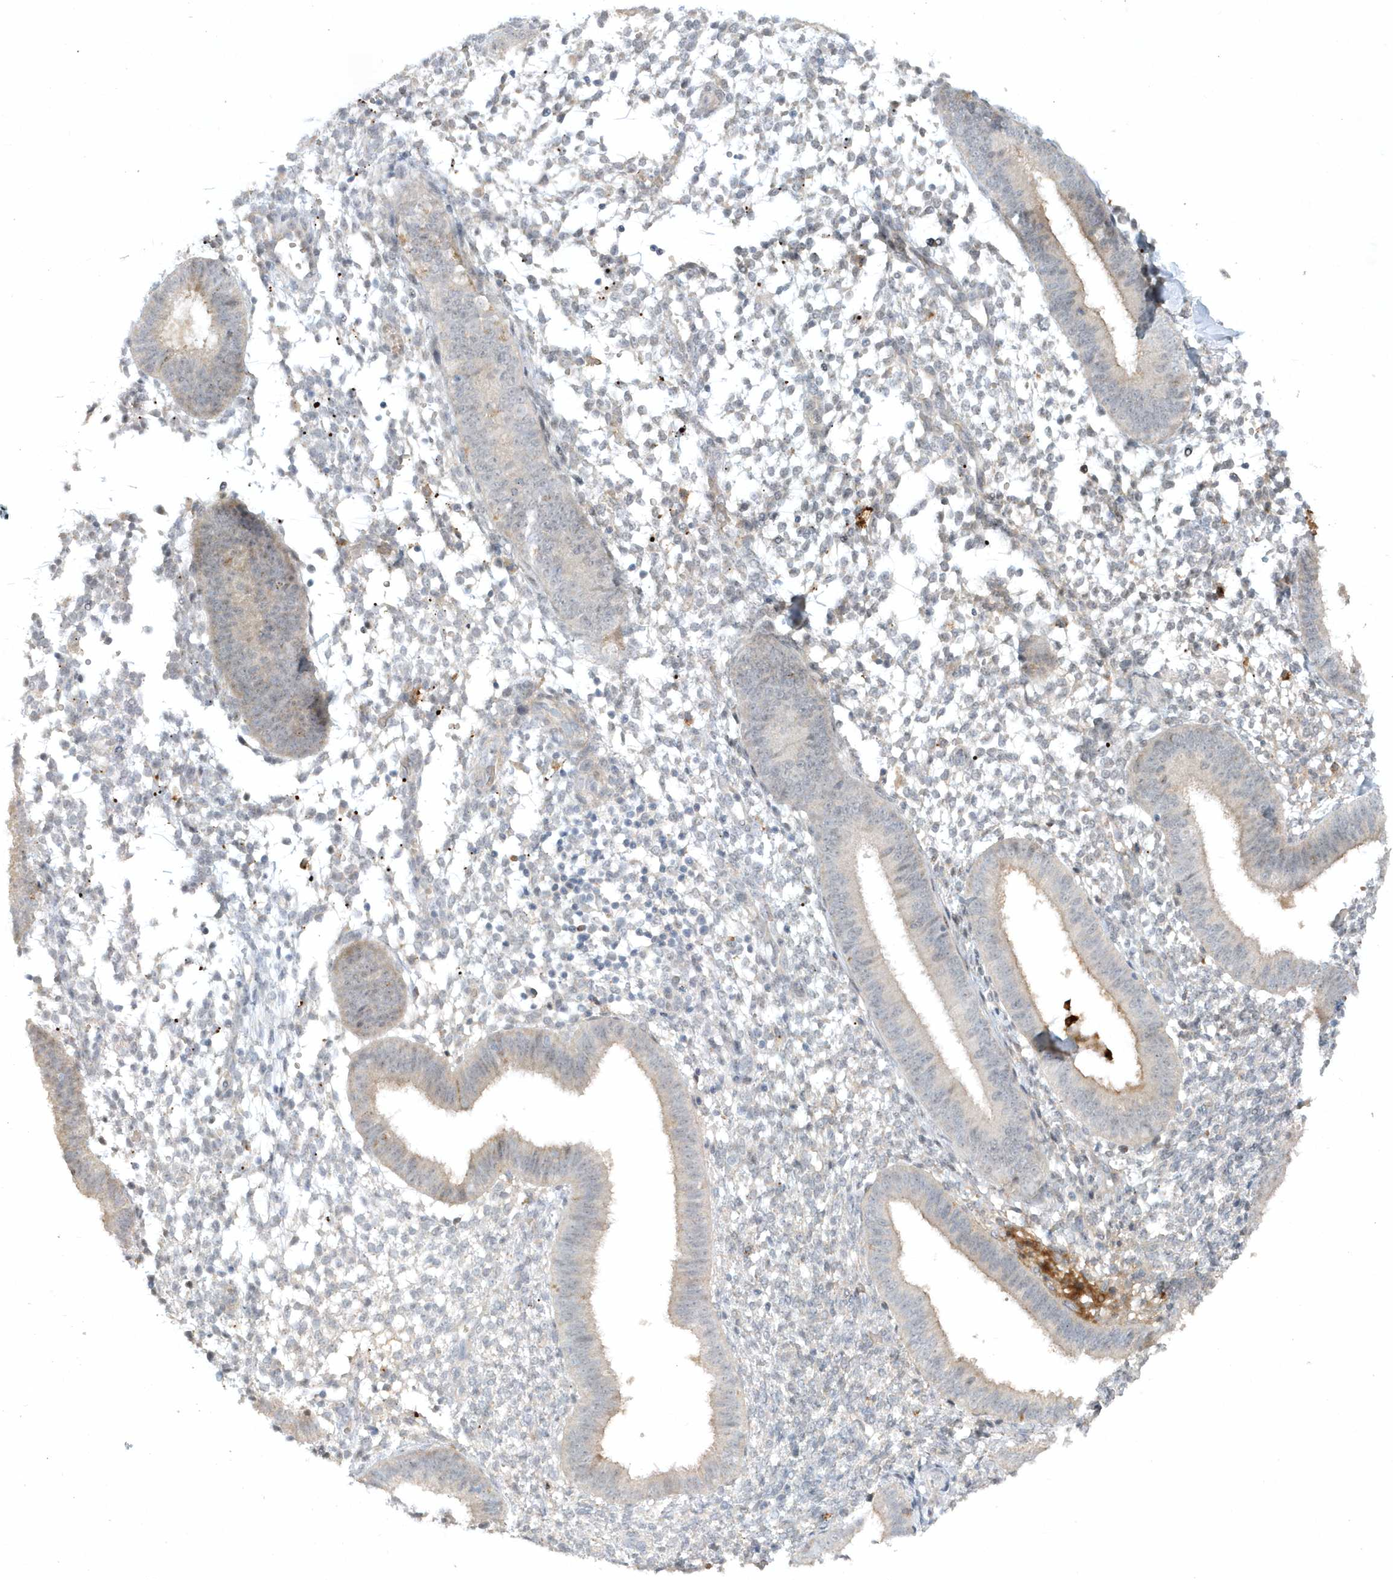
{"staining": {"intensity": "negative", "quantity": "none", "location": "none"}, "tissue": "endometrium", "cell_type": "Cells in endometrial stroma", "image_type": "normal", "snomed": [{"axis": "morphology", "description": "Normal tissue, NOS"}, {"axis": "topography", "description": "Uterus"}, {"axis": "topography", "description": "Endometrium"}], "caption": "A photomicrograph of endometrium stained for a protein displays no brown staining in cells in endometrial stroma. (Stains: DAB (3,3'-diaminobenzidine) IHC with hematoxylin counter stain, Microscopy: brightfield microscopy at high magnification).", "gene": "THG1L", "patient": {"sex": "female", "age": 48}}